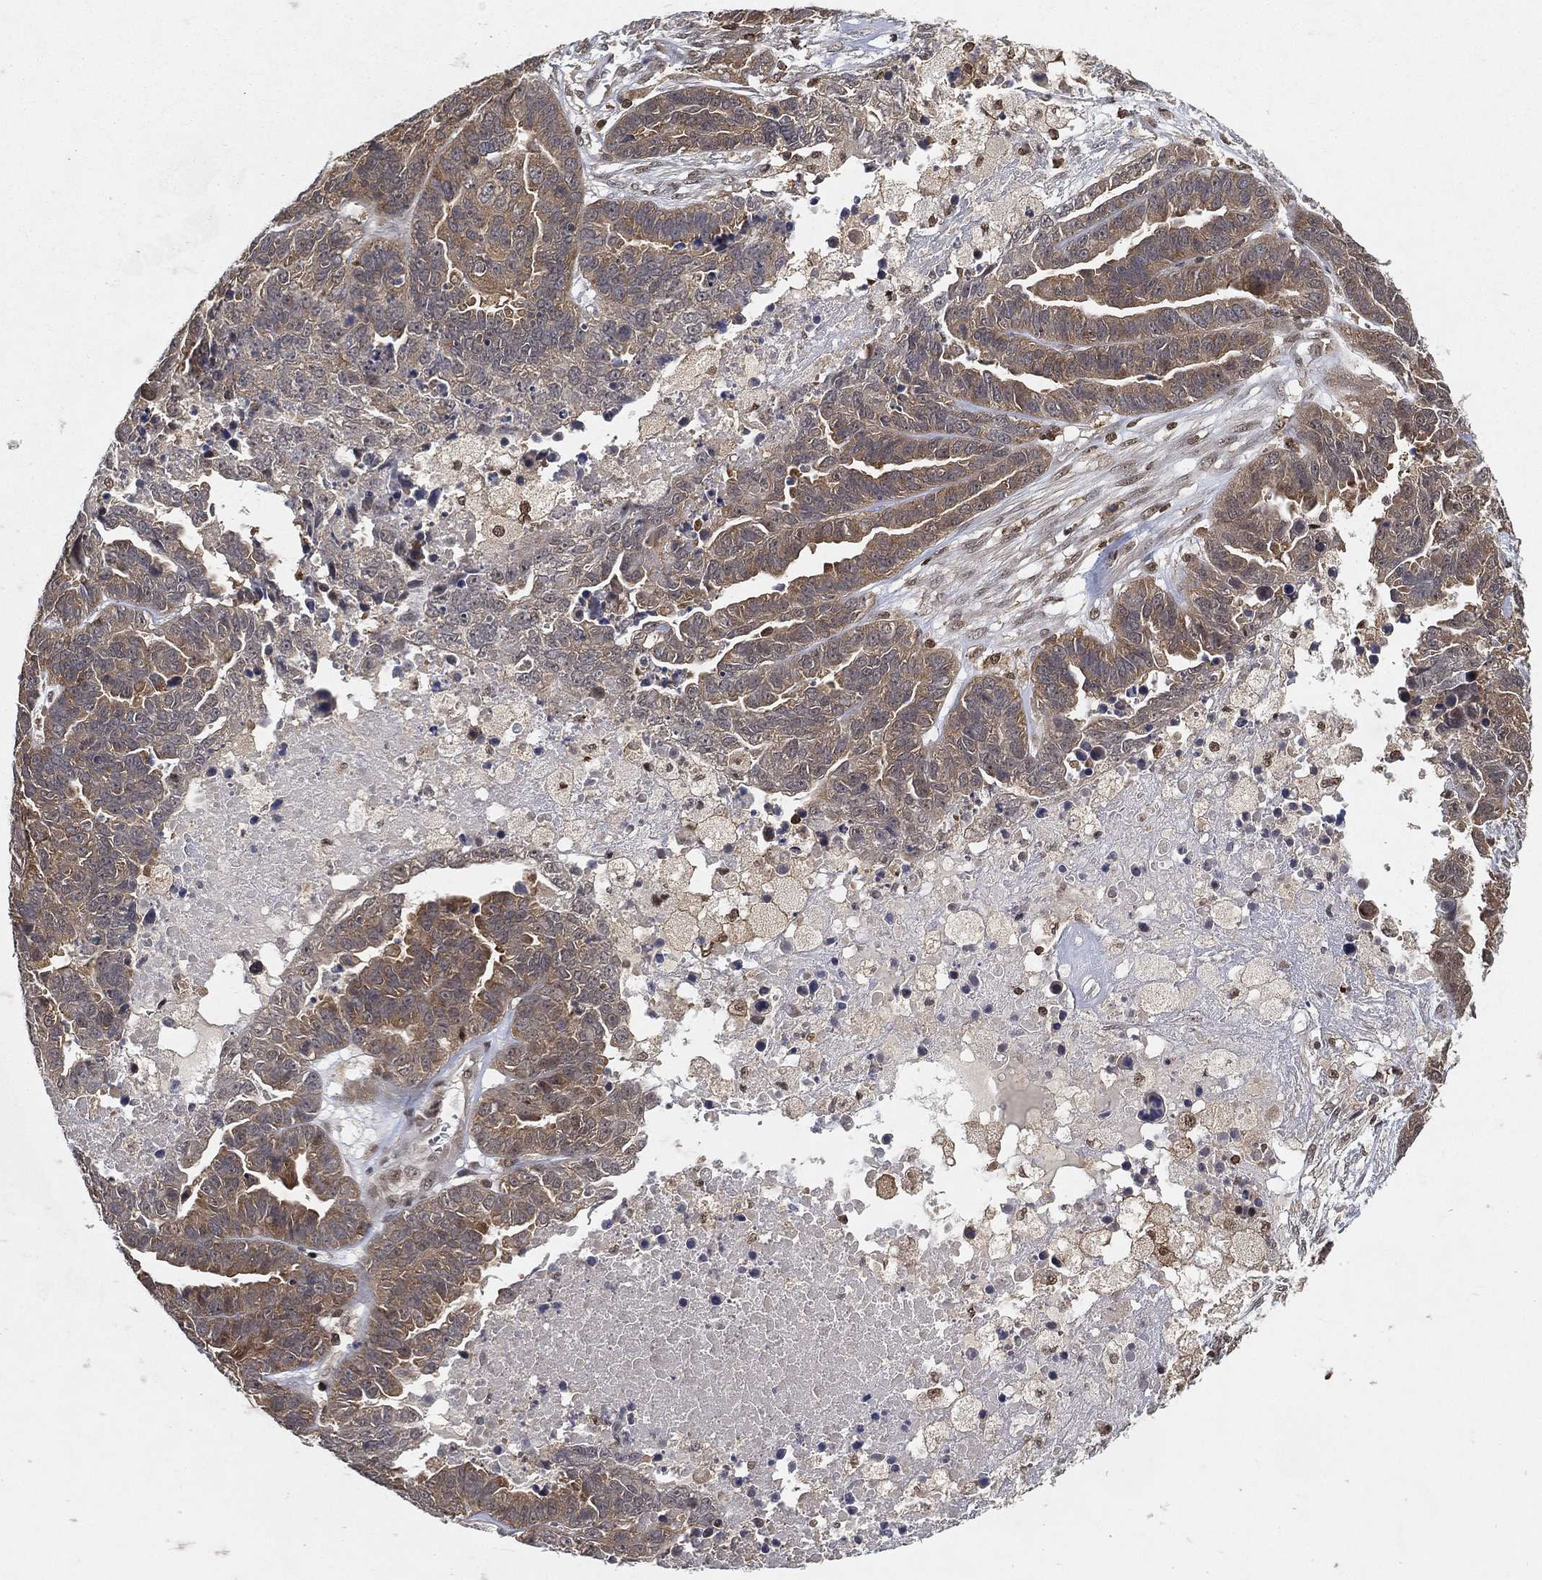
{"staining": {"intensity": "weak", "quantity": ">75%", "location": "cytoplasmic/membranous"}, "tissue": "ovarian cancer", "cell_type": "Tumor cells", "image_type": "cancer", "snomed": [{"axis": "morphology", "description": "Cystadenocarcinoma, serous, NOS"}, {"axis": "topography", "description": "Ovary"}], "caption": "Immunohistochemical staining of human ovarian cancer displays weak cytoplasmic/membranous protein staining in approximately >75% of tumor cells.", "gene": "WDR26", "patient": {"sex": "female", "age": 87}}